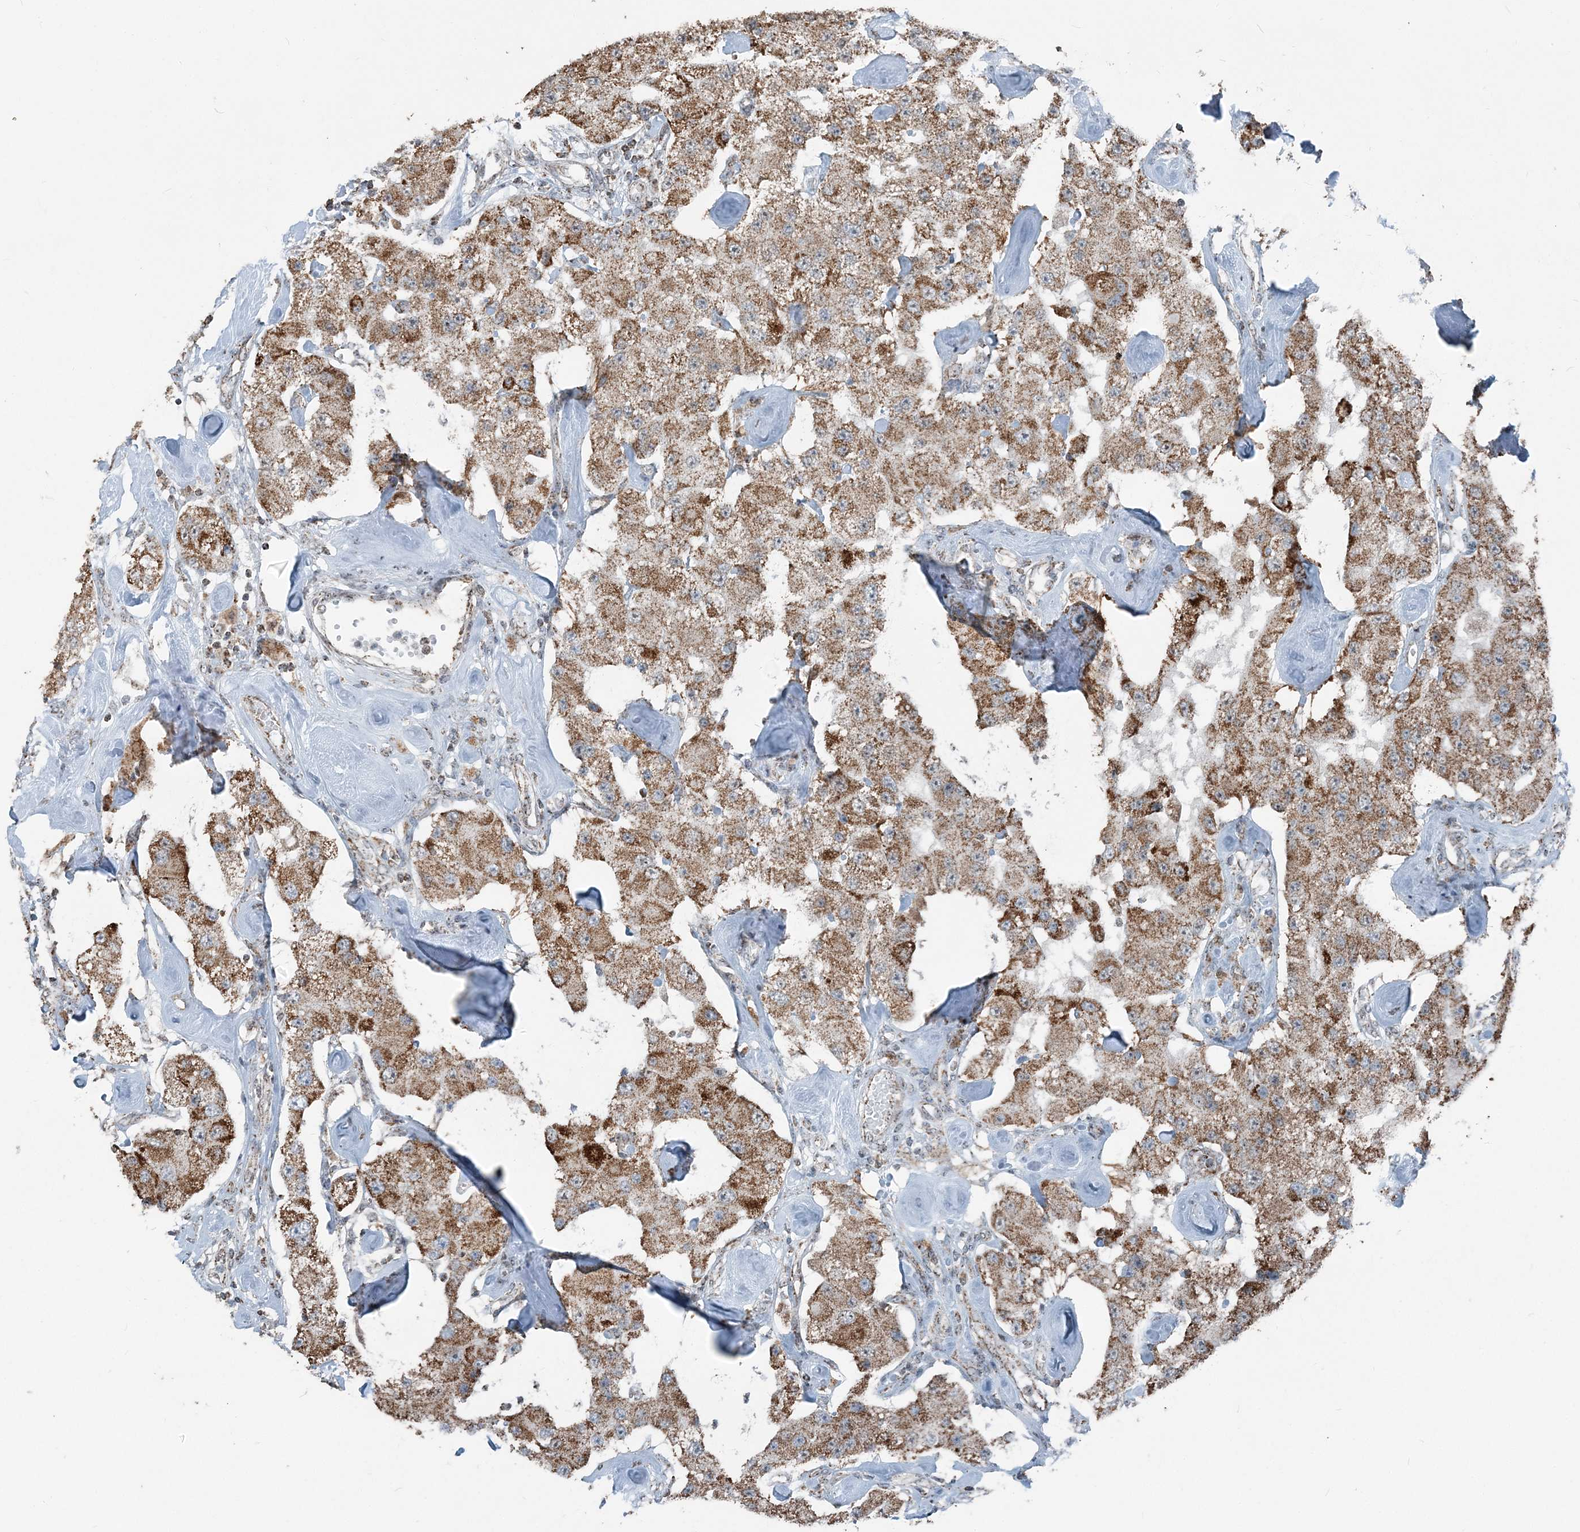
{"staining": {"intensity": "moderate", "quantity": ">75%", "location": "cytoplasmic/membranous"}, "tissue": "carcinoid", "cell_type": "Tumor cells", "image_type": "cancer", "snomed": [{"axis": "morphology", "description": "Carcinoid, malignant, NOS"}, {"axis": "topography", "description": "Pancreas"}], "caption": "IHC micrograph of neoplastic tissue: human malignant carcinoid stained using IHC demonstrates medium levels of moderate protein expression localized specifically in the cytoplasmic/membranous of tumor cells, appearing as a cytoplasmic/membranous brown color.", "gene": "SUCLG1", "patient": {"sex": "male", "age": 41}}